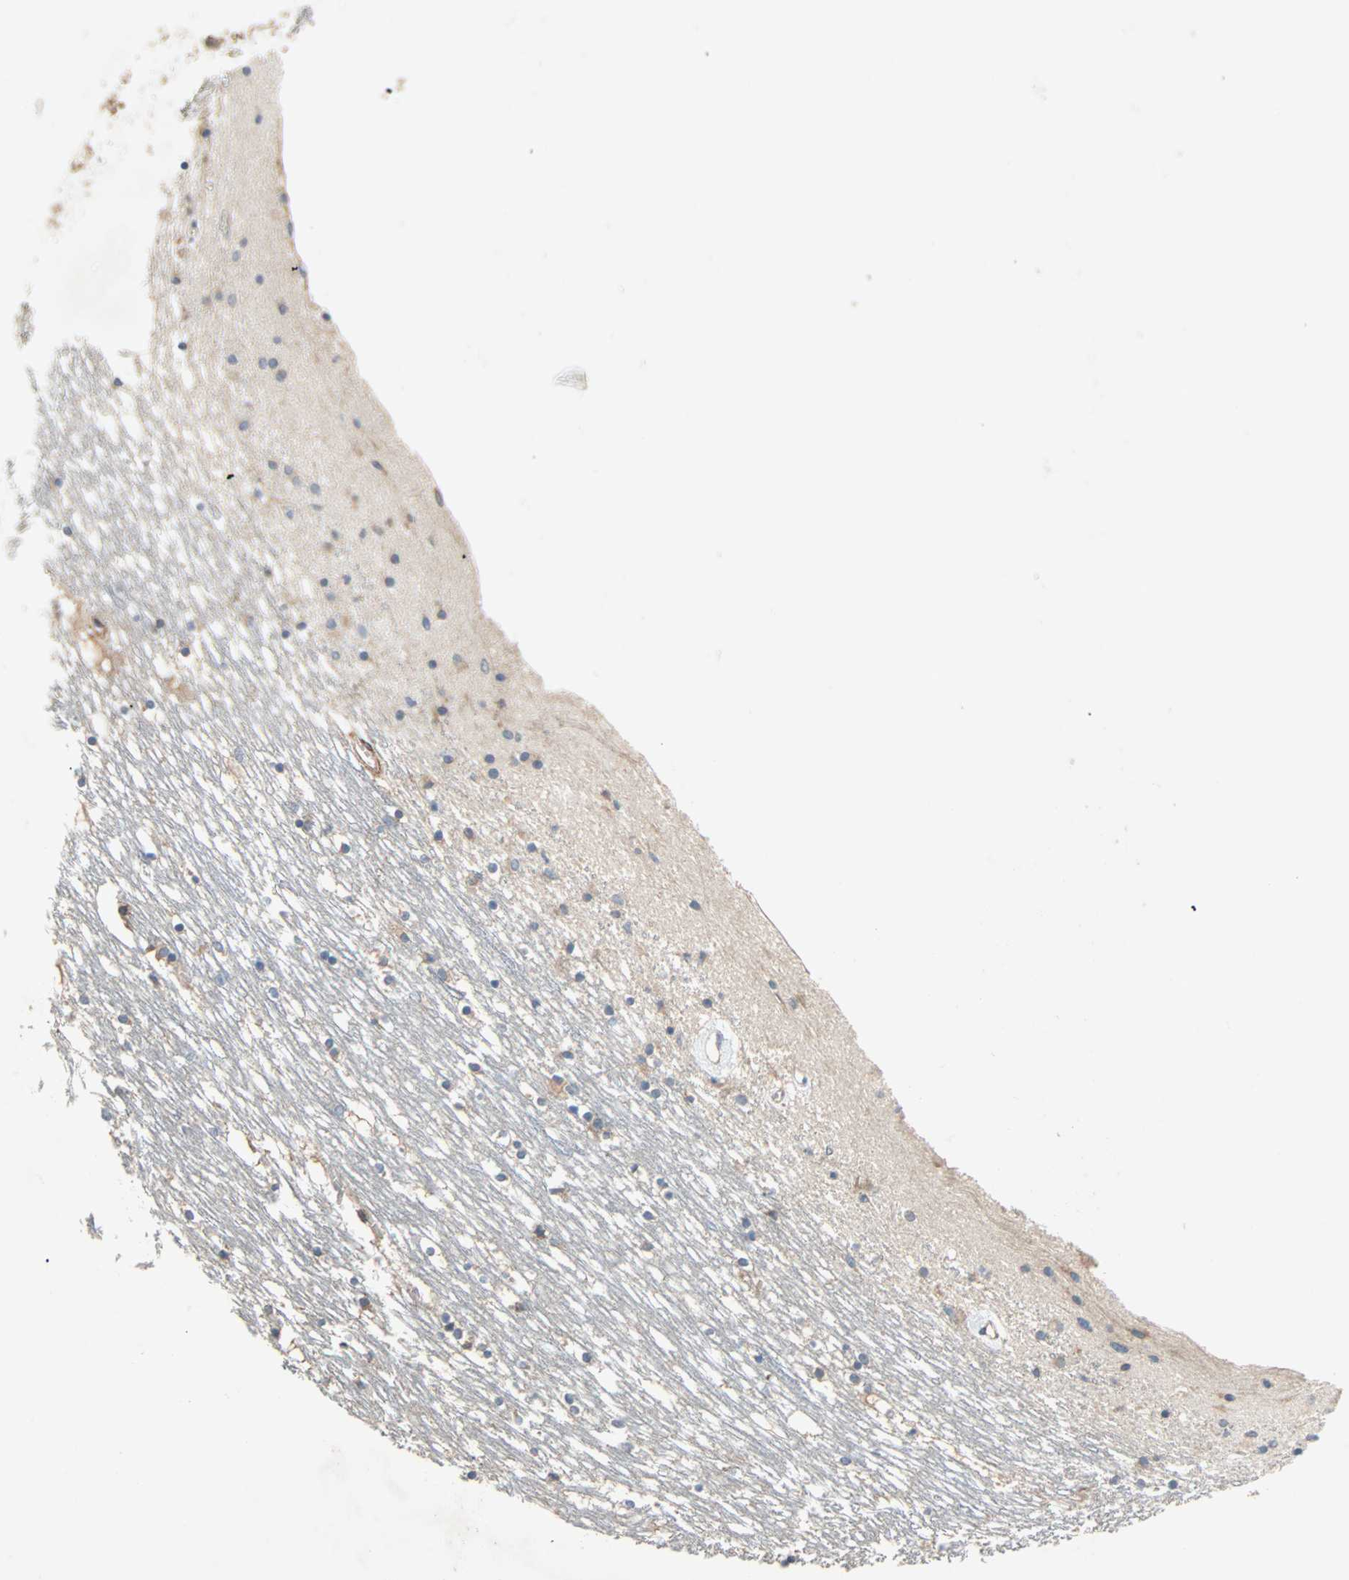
{"staining": {"intensity": "moderate", "quantity": "<25%", "location": "cytoplasmic/membranous"}, "tissue": "caudate", "cell_type": "Glial cells", "image_type": "normal", "snomed": [{"axis": "morphology", "description": "Normal tissue, NOS"}, {"axis": "topography", "description": "Lateral ventricle wall"}], "caption": "Glial cells display low levels of moderate cytoplasmic/membranous staining in about <25% of cells in unremarkable human caudate. The staining was performed using DAB (3,3'-diaminobenzidine), with brown indicating positive protein expression. Nuclei are stained blue with hematoxylin.", "gene": "XYLT1", "patient": {"sex": "male", "age": 45}}